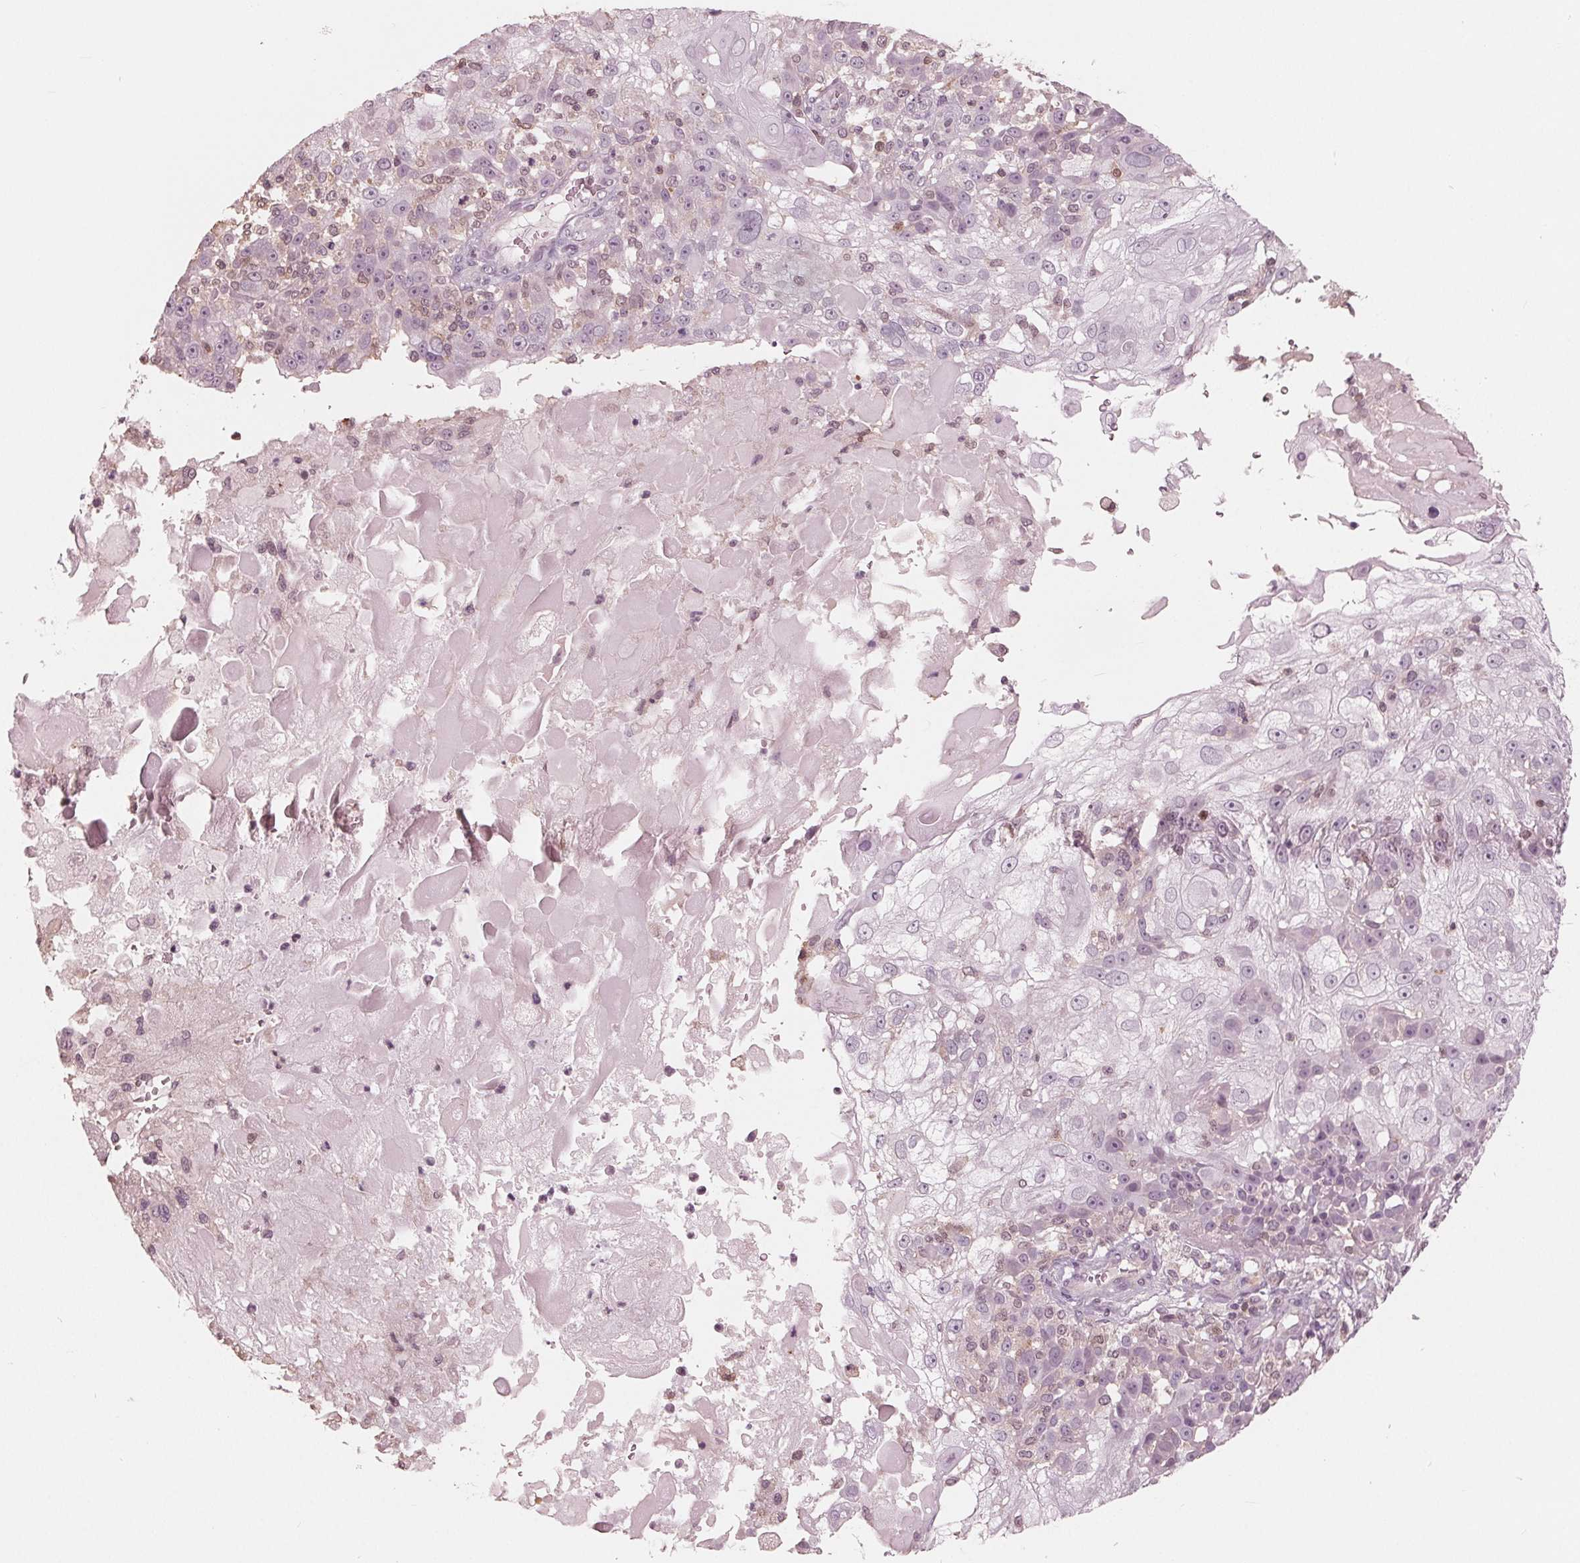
{"staining": {"intensity": "weak", "quantity": "<25%", "location": "nuclear"}, "tissue": "skin cancer", "cell_type": "Tumor cells", "image_type": "cancer", "snomed": [{"axis": "morphology", "description": "Normal tissue, NOS"}, {"axis": "morphology", "description": "Squamous cell carcinoma, NOS"}, {"axis": "topography", "description": "Skin"}], "caption": "A high-resolution histopathology image shows immunohistochemistry staining of skin squamous cell carcinoma, which demonstrates no significant expression in tumor cells.", "gene": "ING3", "patient": {"sex": "female", "age": 83}}